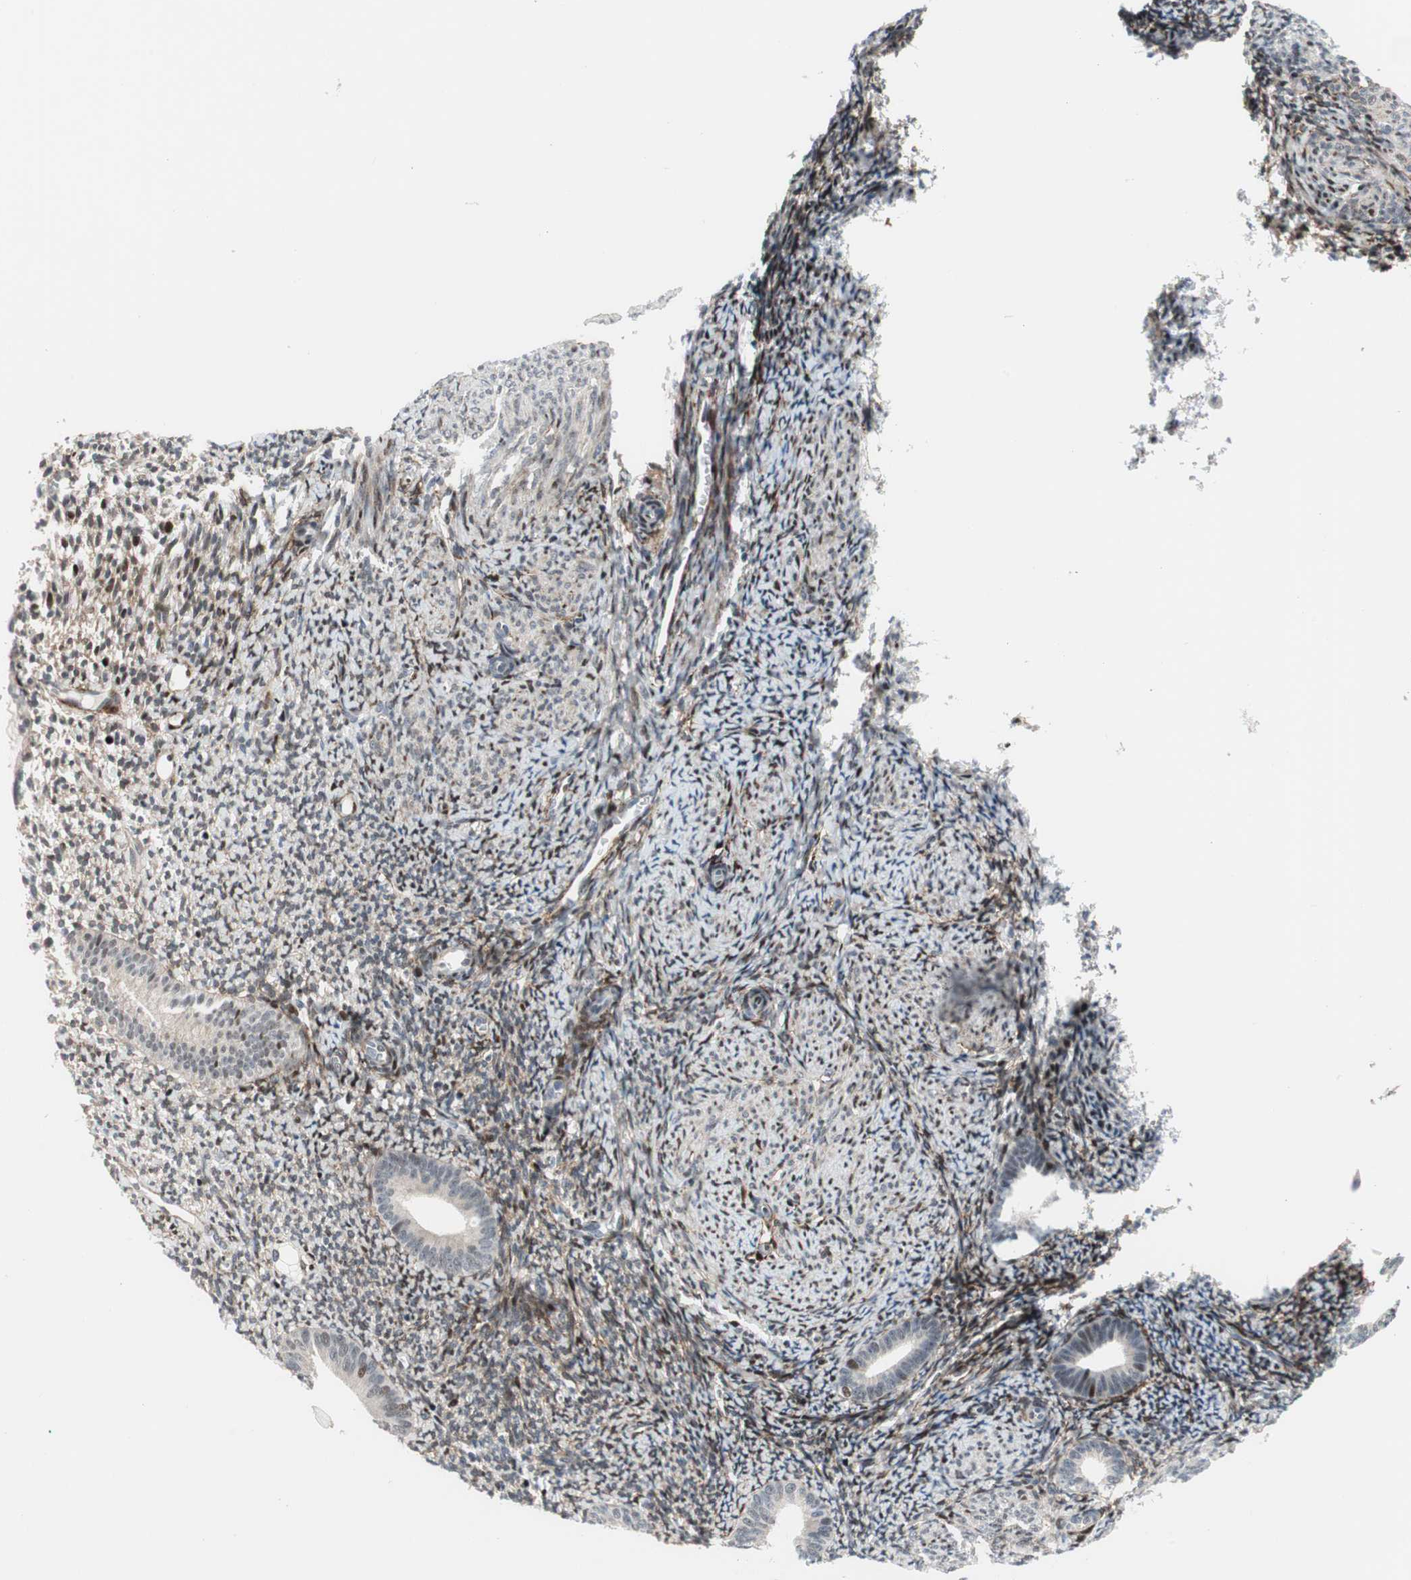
{"staining": {"intensity": "strong", "quantity": "<25%", "location": "nuclear"}, "tissue": "endometrium", "cell_type": "Cells in endometrial stroma", "image_type": "normal", "snomed": [{"axis": "morphology", "description": "Normal tissue, NOS"}, {"axis": "topography", "description": "Smooth muscle"}, {"axis": "topography", "description": "Endometrium"}], "caption": "Endometrium stained with immunohistochemistry reveals strong nuclear positivity in approximately <25% of cells in endometrial stroma. (Stains: DAB in brown, nuclei in blue, Microscopy: brightfield microscopy at high magnification).", "gene": "FBXO44", "patient": {"sex": "female", "age": 57}}